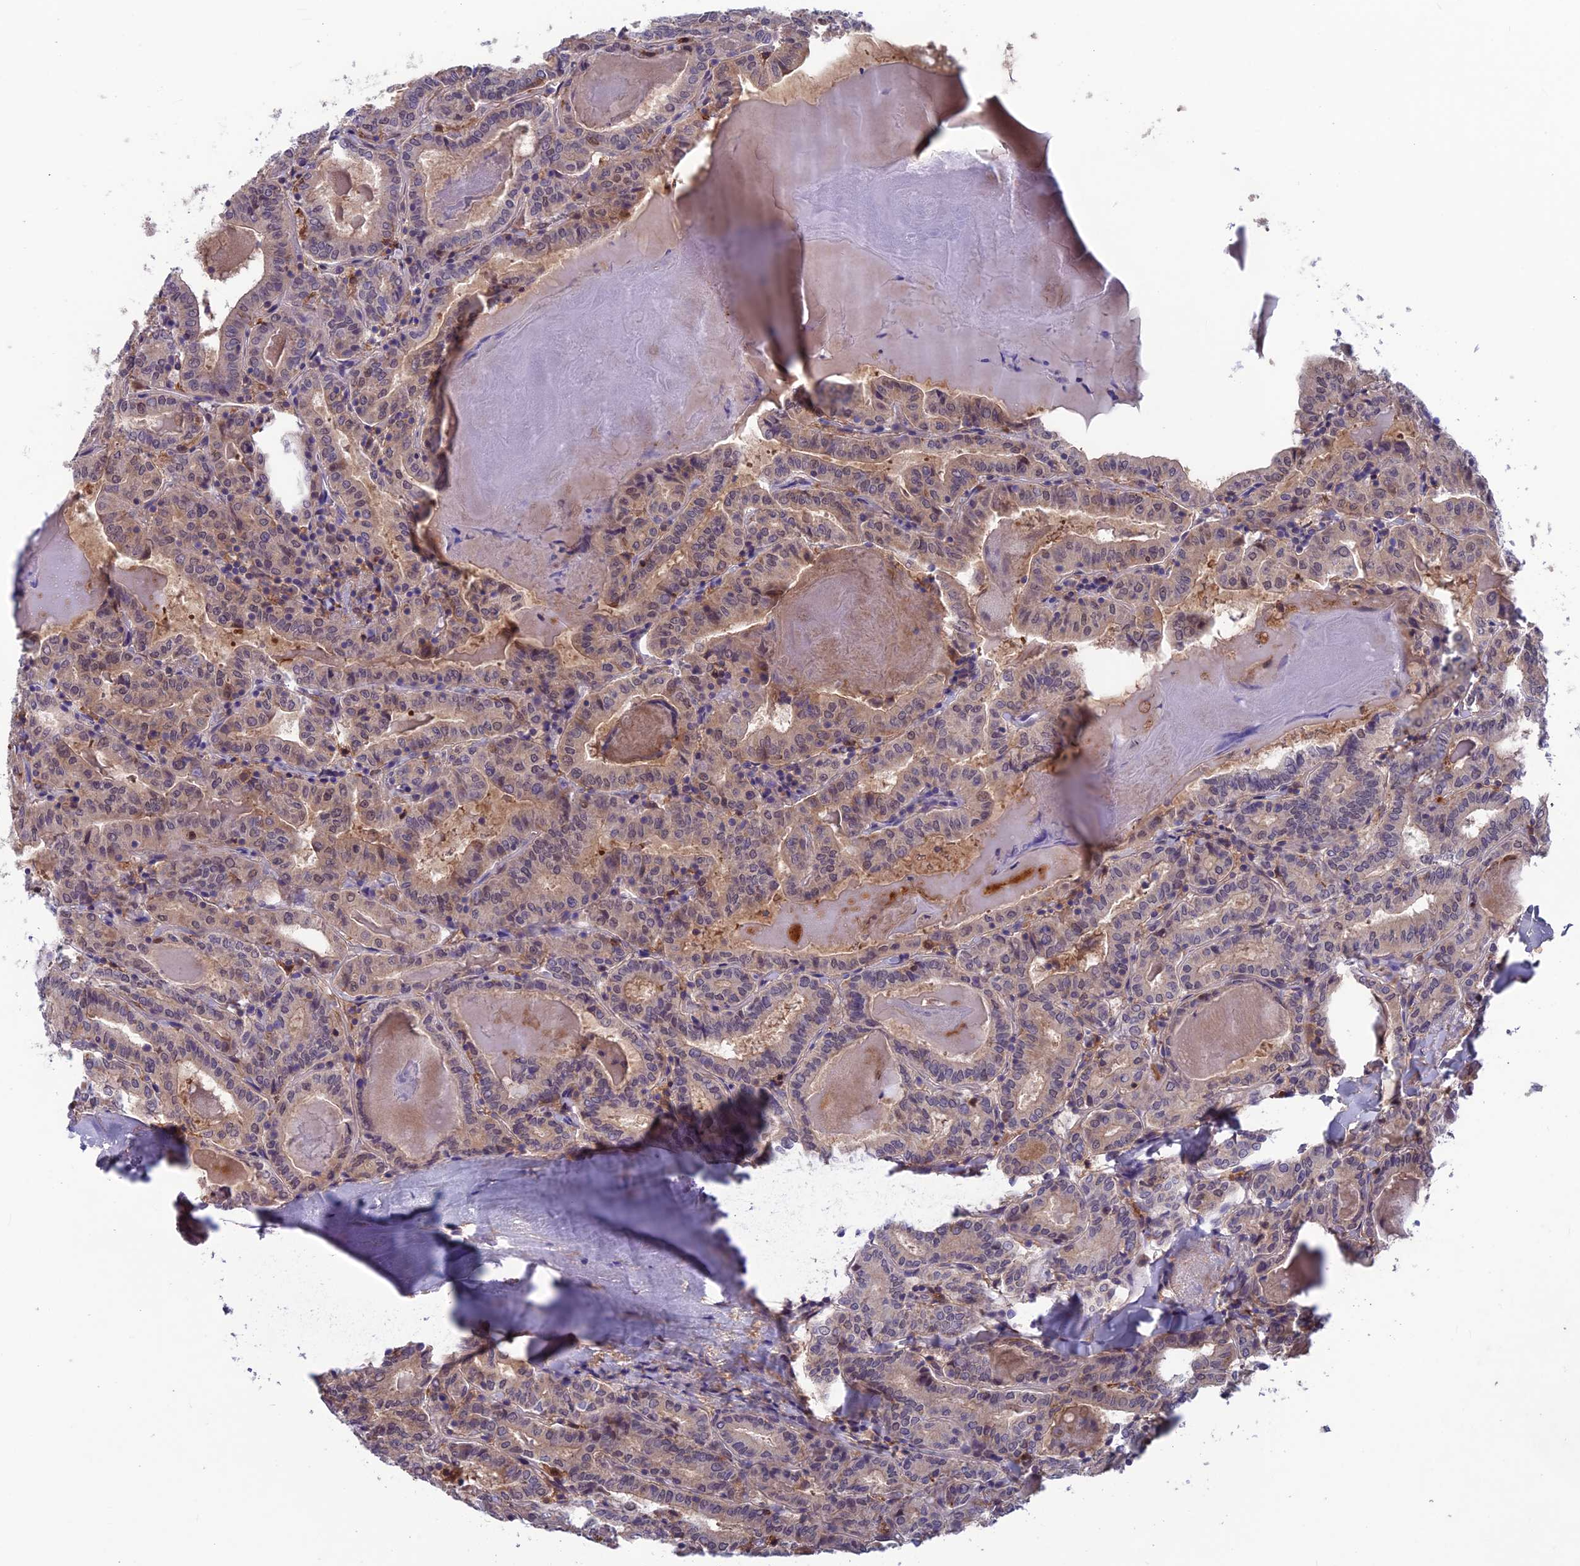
{"staining": {"intensity": "weak", "quantity": "25%-75%", "location": "cytoplasmic/membranous"}, "tissue": "thyroid cancer", "cell_type": "Tumor cells", "image_type": "cancer", "snomed": [{"axis": "morphology", "description": "Papillary adenocarcinoma, NOS"}, {"axis": "topography", "description": "Thyroid gland"}], "caption": "Thyroid cancer stained with DAB (3,3'-diaminobenzidine) immunohistochemistry displays low levels of weak cytoplasmic/membranous staining in about 25%-75% of tumor cells.", "gene": "MAST2", "patient": {"sex": "female", "age": 72}}